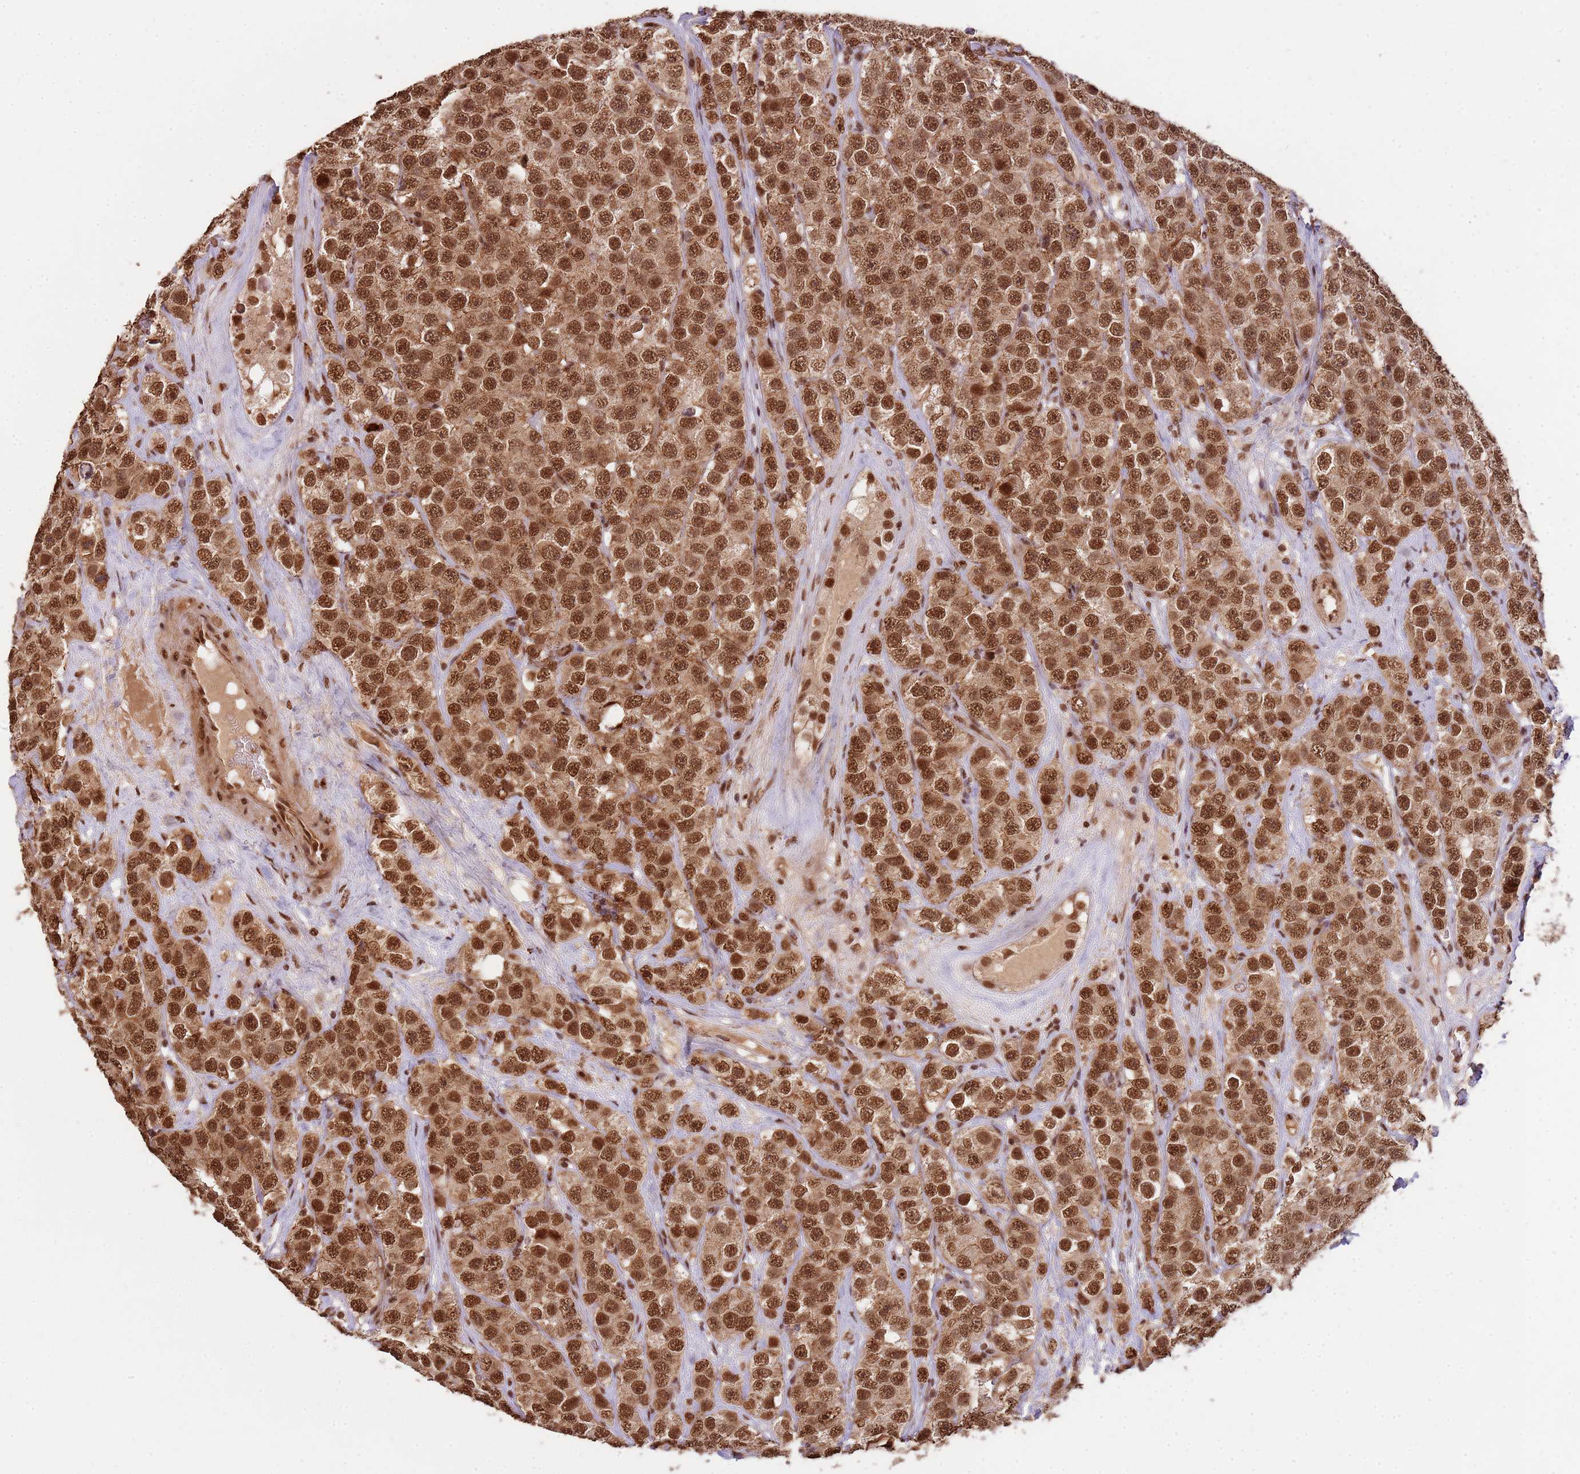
{"staining": {"intensity": "moderate", "quantity": ">75%", "location": "nuclear"}, "tissue": "testis cancer", "cell_type": "Tumor cells", "image_type": "cancer", "snomed": [{"axis": "morphology", "description": "Seminoma, NOS"}, {"axis": "topography", "description": "Testis"}], "caption": "Immunohistochemistry micrograph of human testis seminoma stained for a protein (brown), which displays medium levels of moderate nuclear expression in approximately >75% of tumor cells.", "gene": "ZBTB12", "patient": {"sex": "male", "age": 28}}